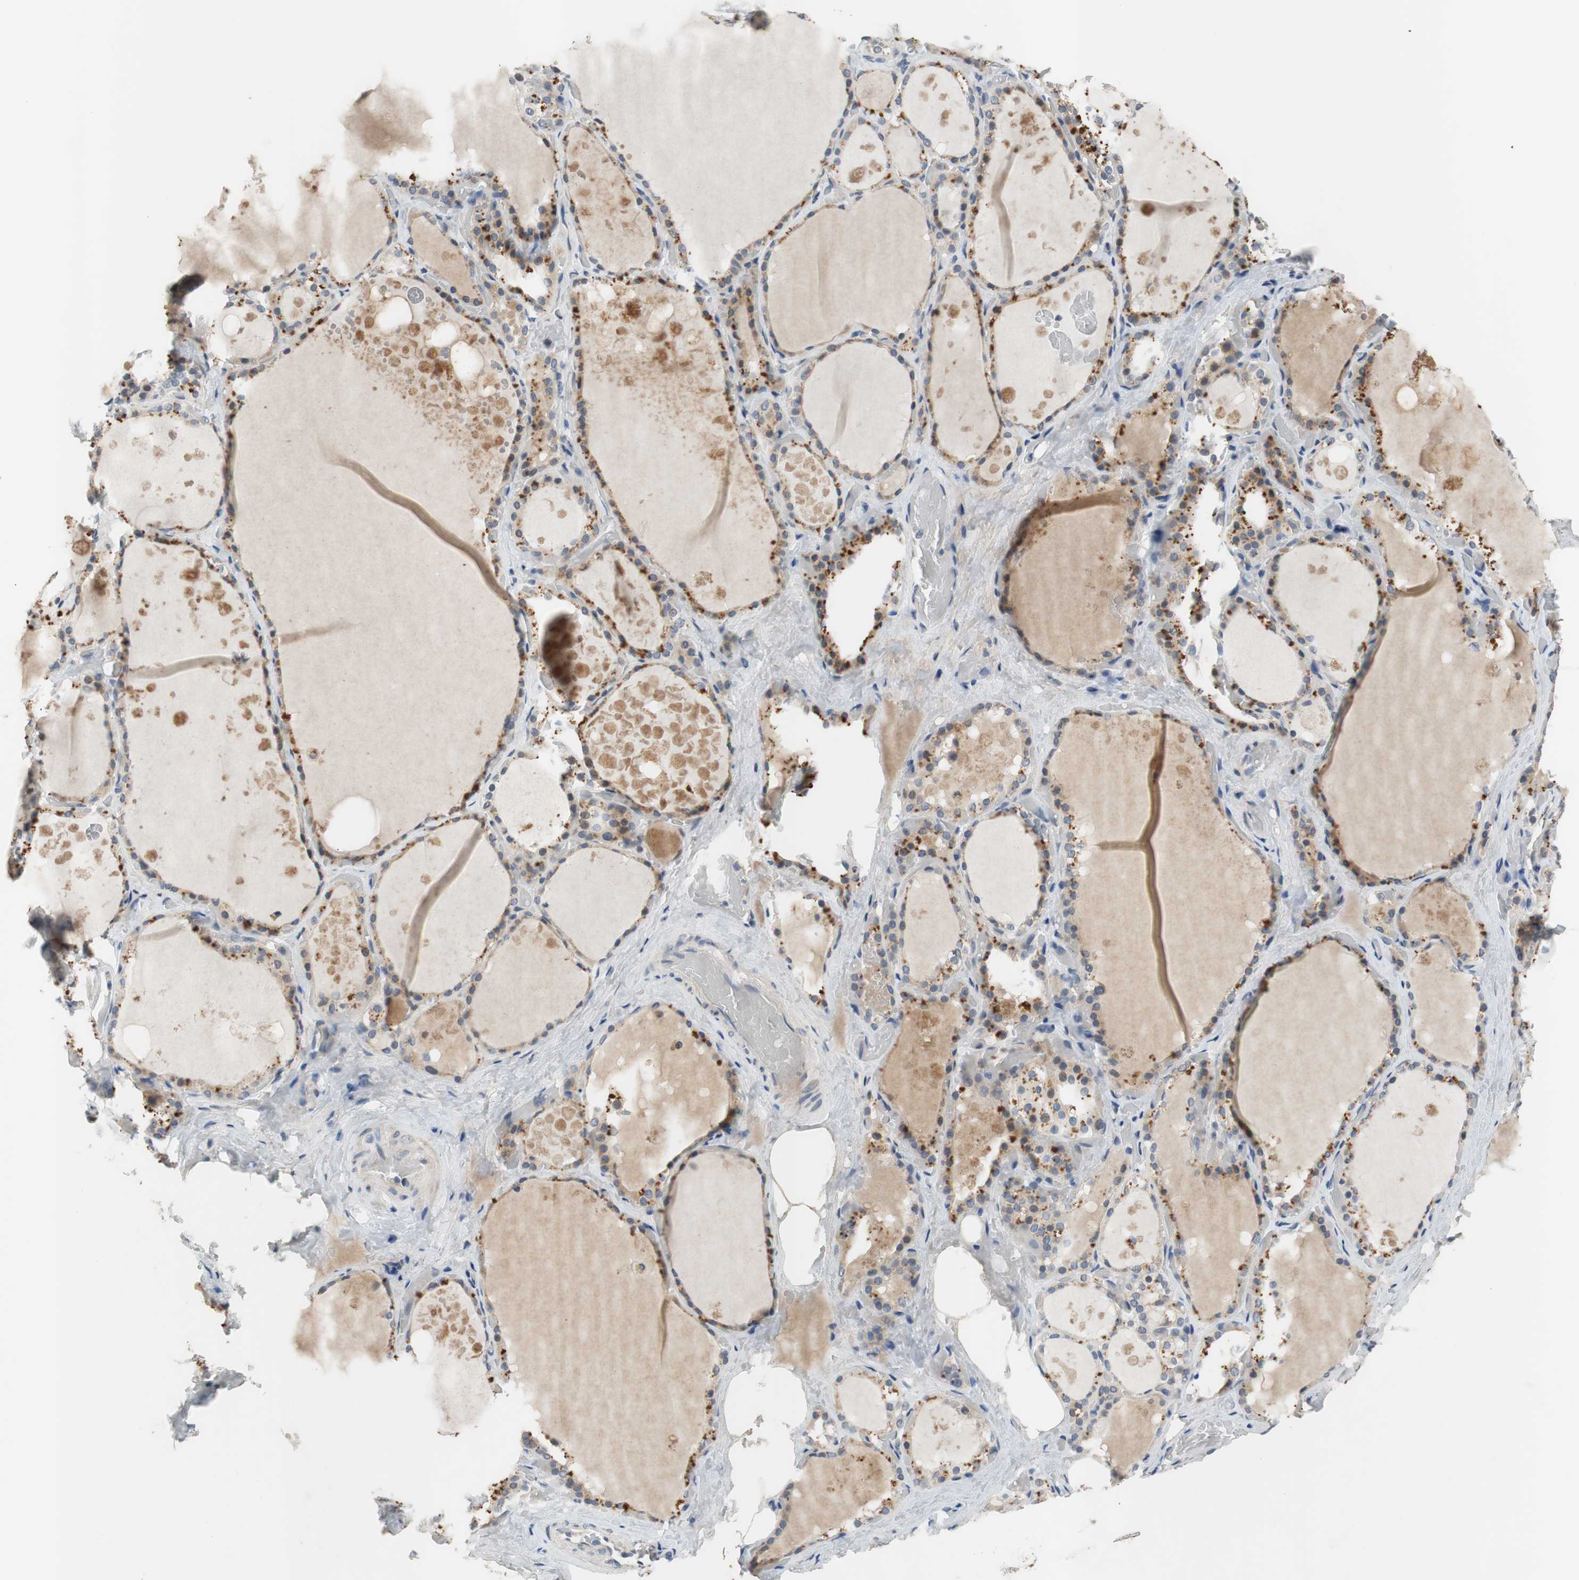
{"staining": {"intensity": "moderate", "quantity": "<25%", "location": "cytoplasmic/membranous"}, "tissue": "thyroid gland", "cell_type": "Glandular cells", "image_type": "normal", "snomed": [{"axis": "morphology", "description": "Normal tissue, NOS"}, {"axis": "topography", "description": "Thyroid gland"}], "caption": "An image showing moderate cytoplasmic/membranous expression in approximately <25% of glandular cells in normal thyroid gland, as visualized by brown immunohistochemical staining.", "gene": "COL12A1", "patient": {"sex": "male", "age": 61}}